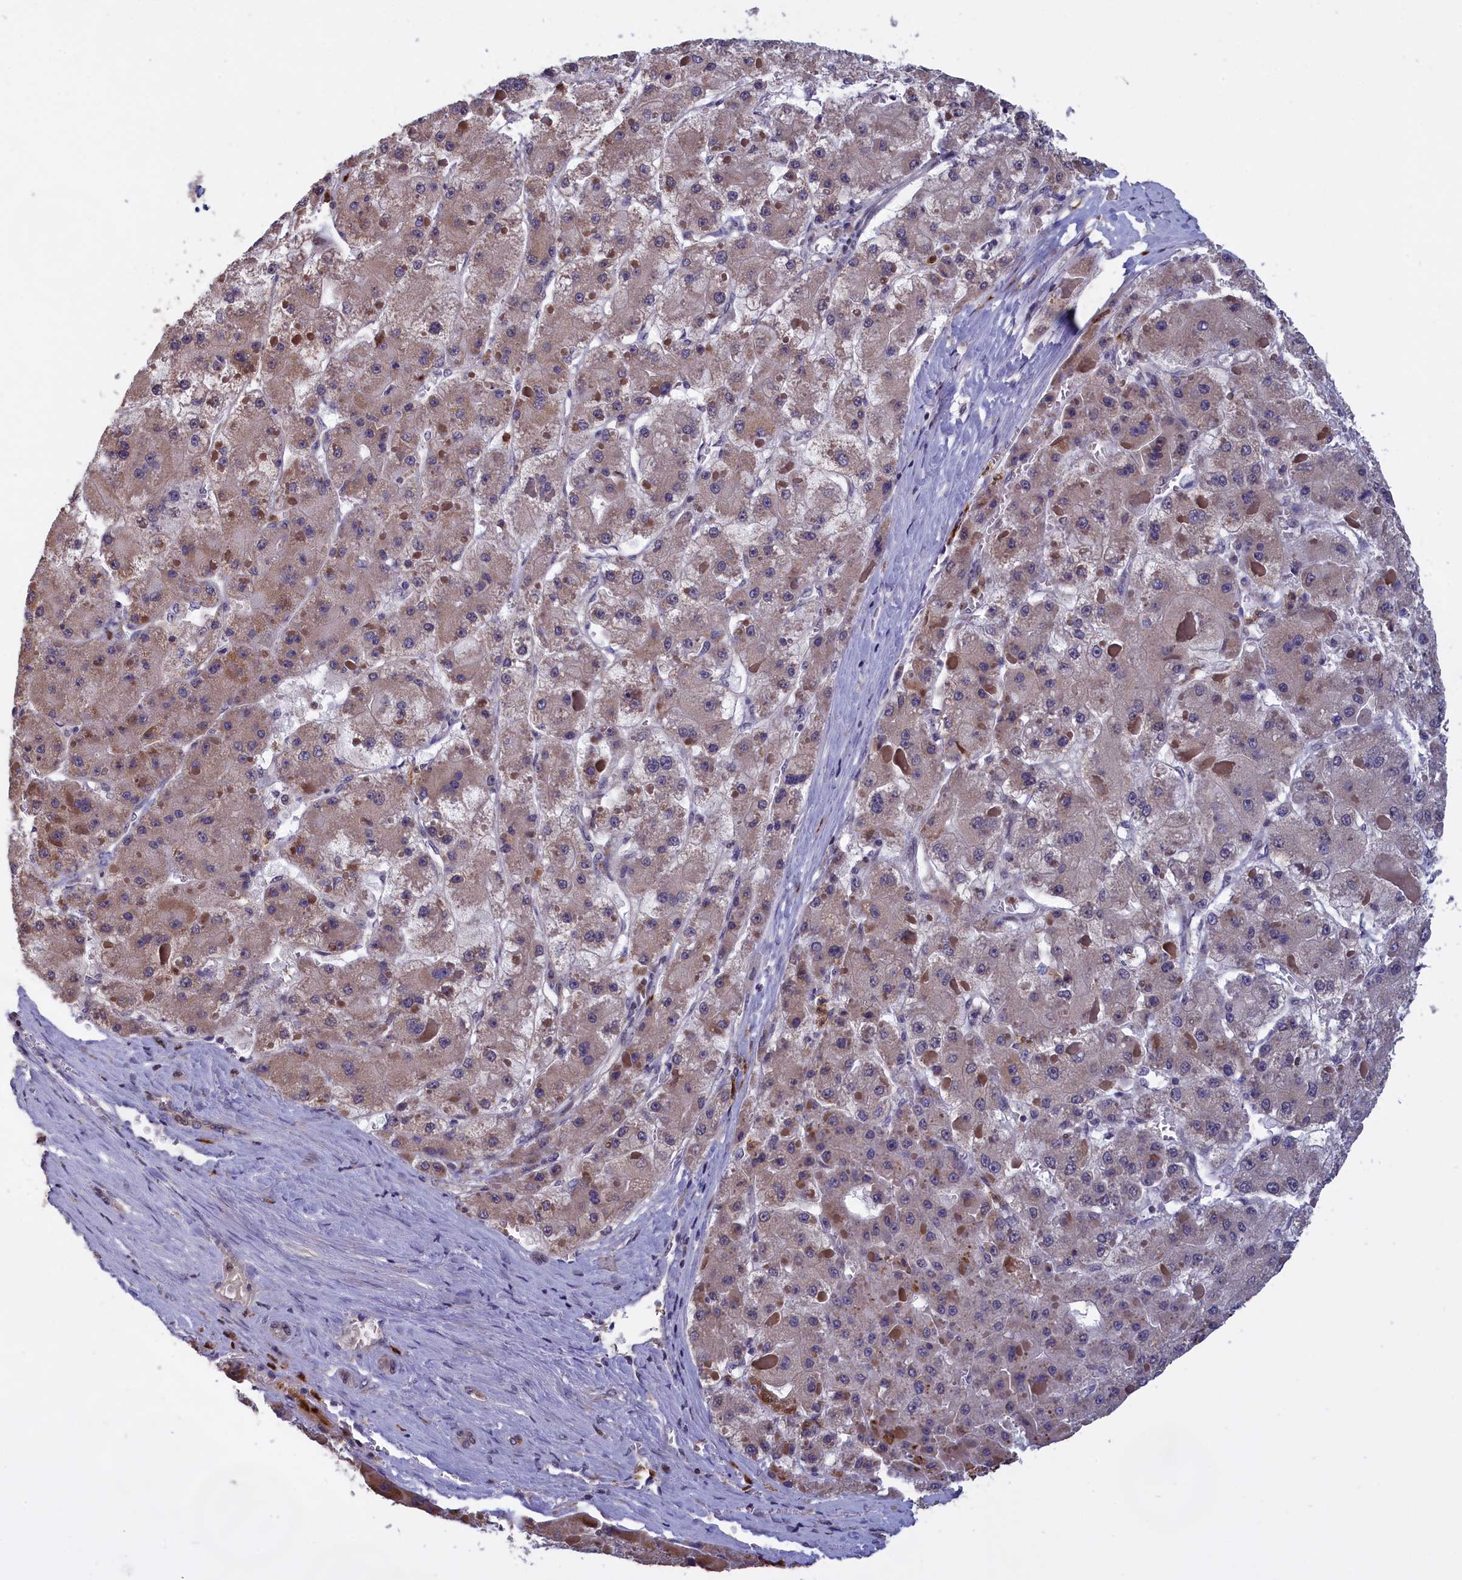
{"staining": {"intensity": "moderate", "quantity": ">75%", "location": "cytoplasmic/membranous"}, "tissue": "liver cancer", "cell_type": "Tumor cells", "image_type": "cancer", "snomed": [{"axis": "morphology", "description": "Carcinoma, Hepatocellular, NOS"}, {"axis": "topography", "description": "Liver"}], "caption": "This image shows hepatocellular carcinoma (liver) stained with immunohistochemistry to label a protein in brown. The cytoplasmic/membranous of tumor cells show moderate positivity for the protein. Nuclei are counter-stained blue.", "gene": "EPB41L4B", "patient": {"sex": "female", "age": 73}}